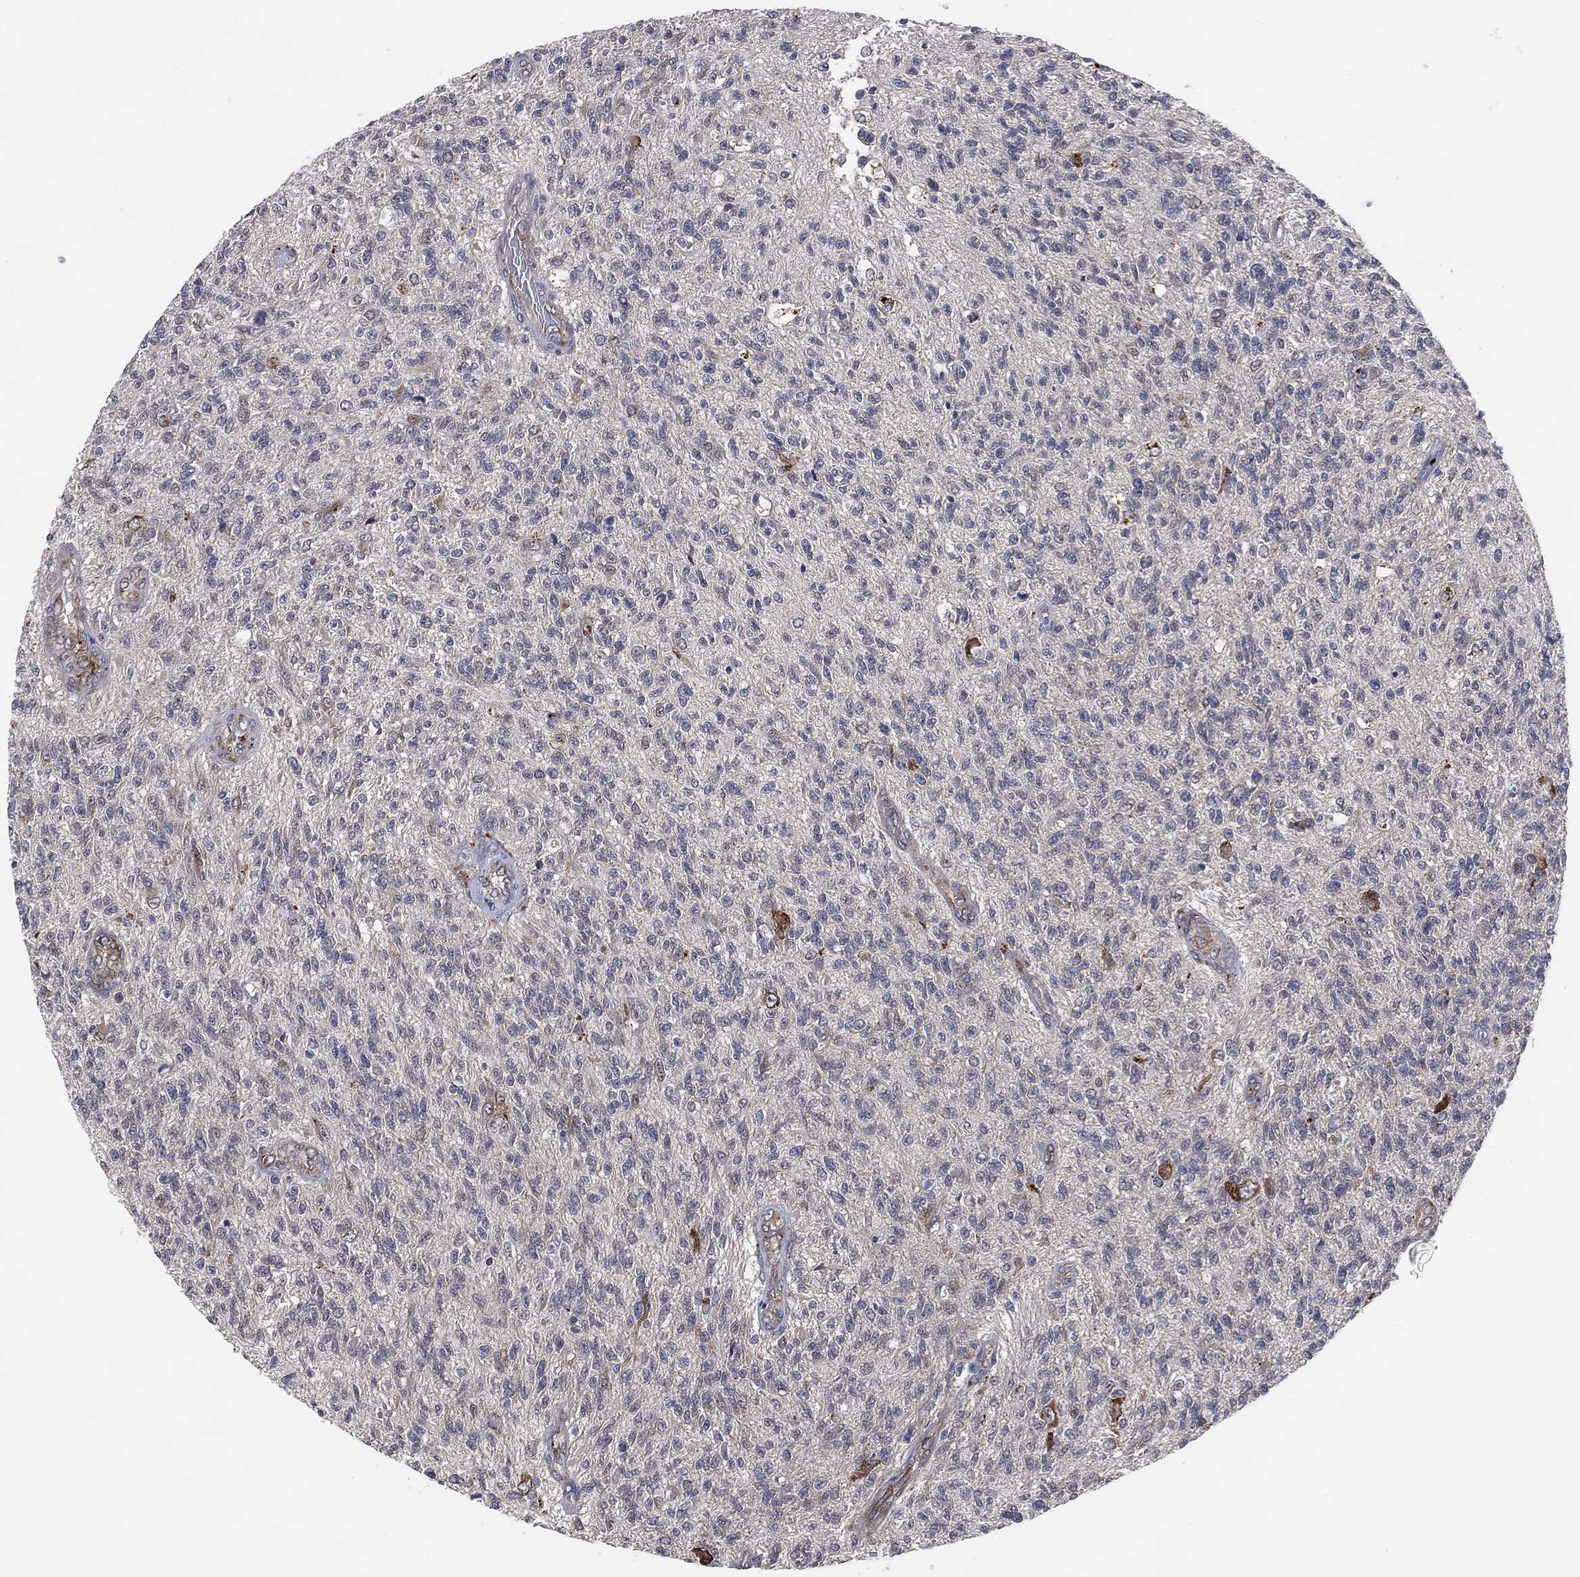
{"staining": {"intensity": "weak", "quantity": "<25%", "location": "cytoplasmic/membranous"}, "tissue": "glioma", "cell_type": "Tumor cells", "image_type": "cancer", "snomed": [{"axis": "morphology", "description": "Glioma, malignant, High grade"}, {"axis": "topography", "description": "Brain"}], "caption": "Immunohistochemical staining of high-grade glioma (malignant) displays no significant positivity in tumor cells.", "gene": "FAM104A", "patient": {"sex": "male", "age": 56}}